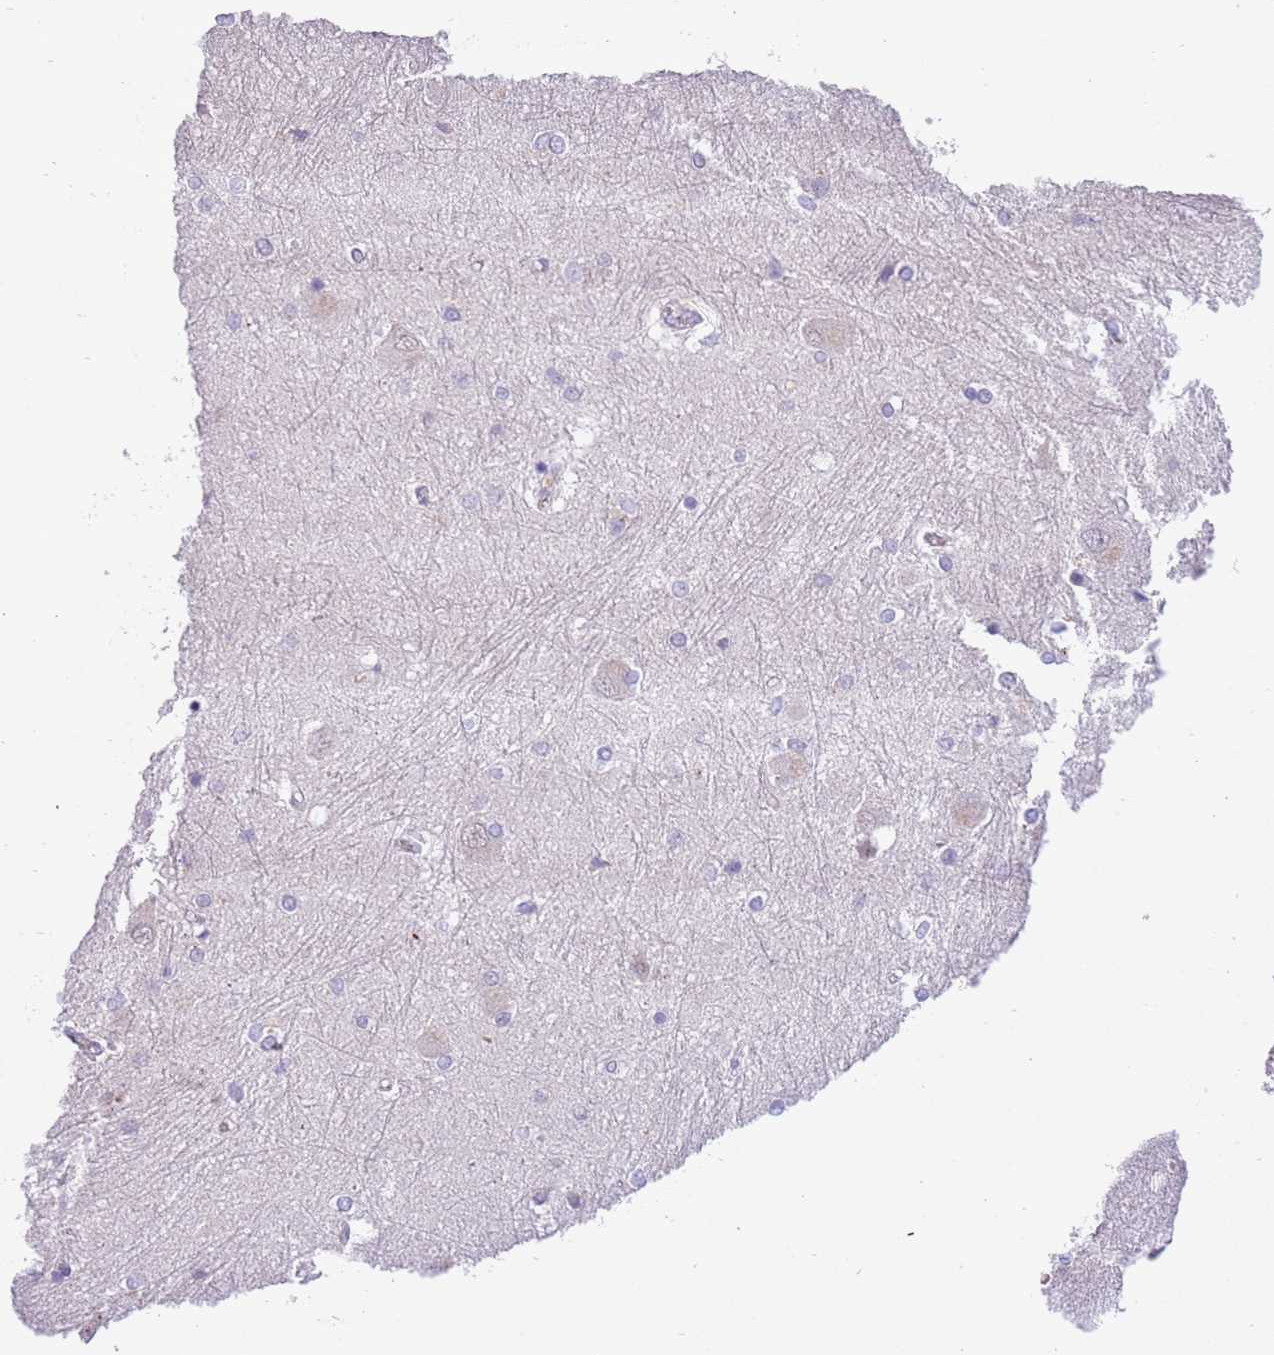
{"staining": {"intensity": "negative", "quantity": "none", "location": "none"}, "tissue": "caudate", "cell_type": "Glial cells", "image_type": "normal", "snomed": [{"axis": "morphology", "description": "Normal tissue, NOS"}, {"axis": "topography", "description": "Lateral ventricle wall"}], "caption": "High magnification brightfield microscopy of benign caudate stained with DAB (3,3'-diaminobenzidine) (brown) and counterstained with hematoxylin (blue): glial cells show no significant expression. (DAB immunohistochemistry (IHC) visualized using brightfield microscopy, high magnification).", "gene": "MAGEF1", "patient": {"sex": "male", "age": 37}}